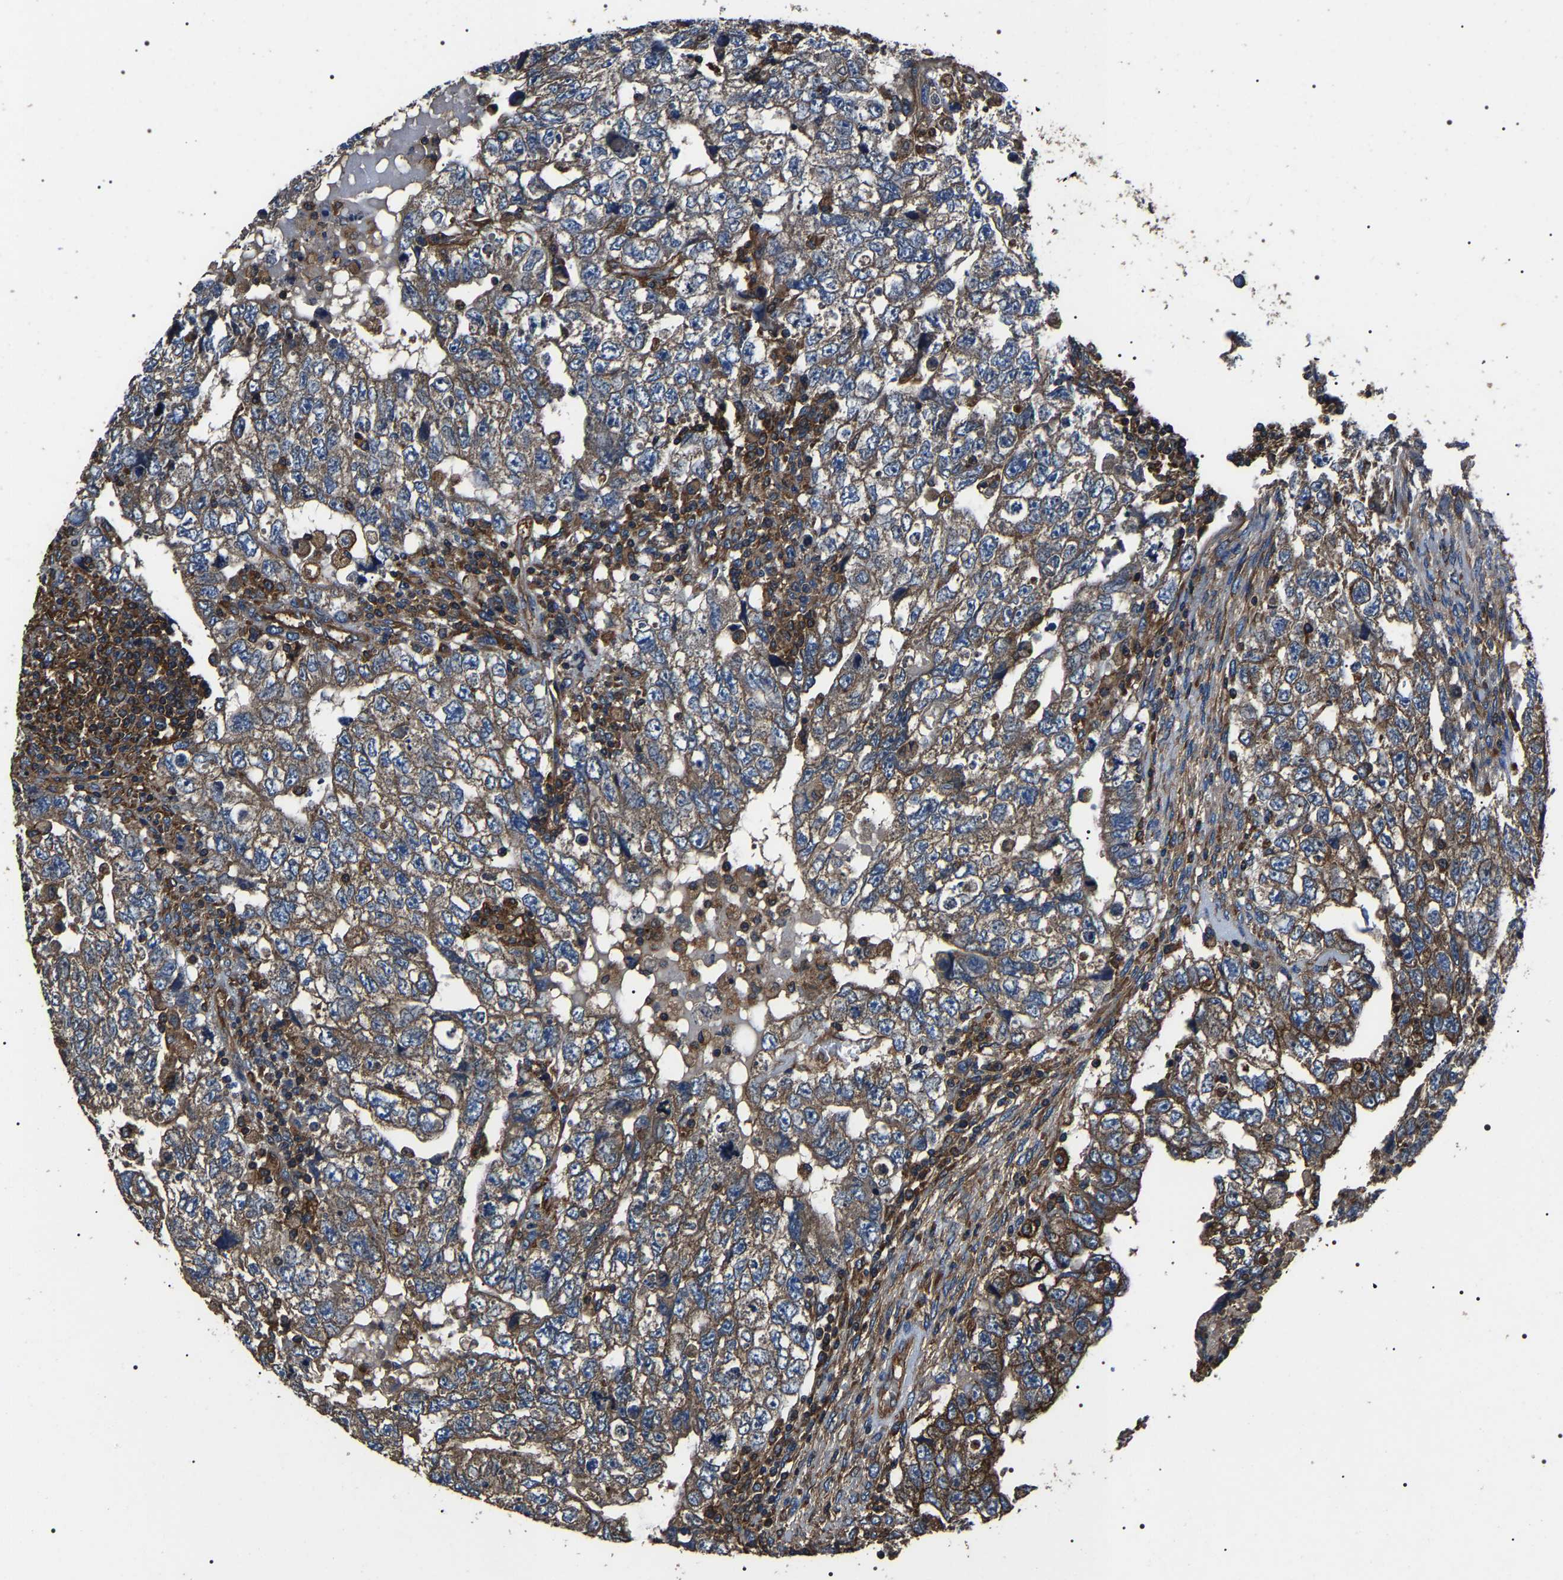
{"staining": {"intensity": "moderate", "quantity": ">75%", "location": "cytoplasmic/membranous"}, "tissue": "testis cancer", "cell_type": "Tumor cells", "image_type": "cancer", "snomed": [{"axis": "morphology", "description": "Carcinoma, Embryonal, NOS"}, {"axis": "topography", "description": "Testis"}], "caption": "Moderate cytoplasmic/membranous protein positivity is appreciated in about >75% of tumor cells in testis embryonal carcinoma.", "gene": "HSCB", "patient": {"sex": "male", "age": 36}}